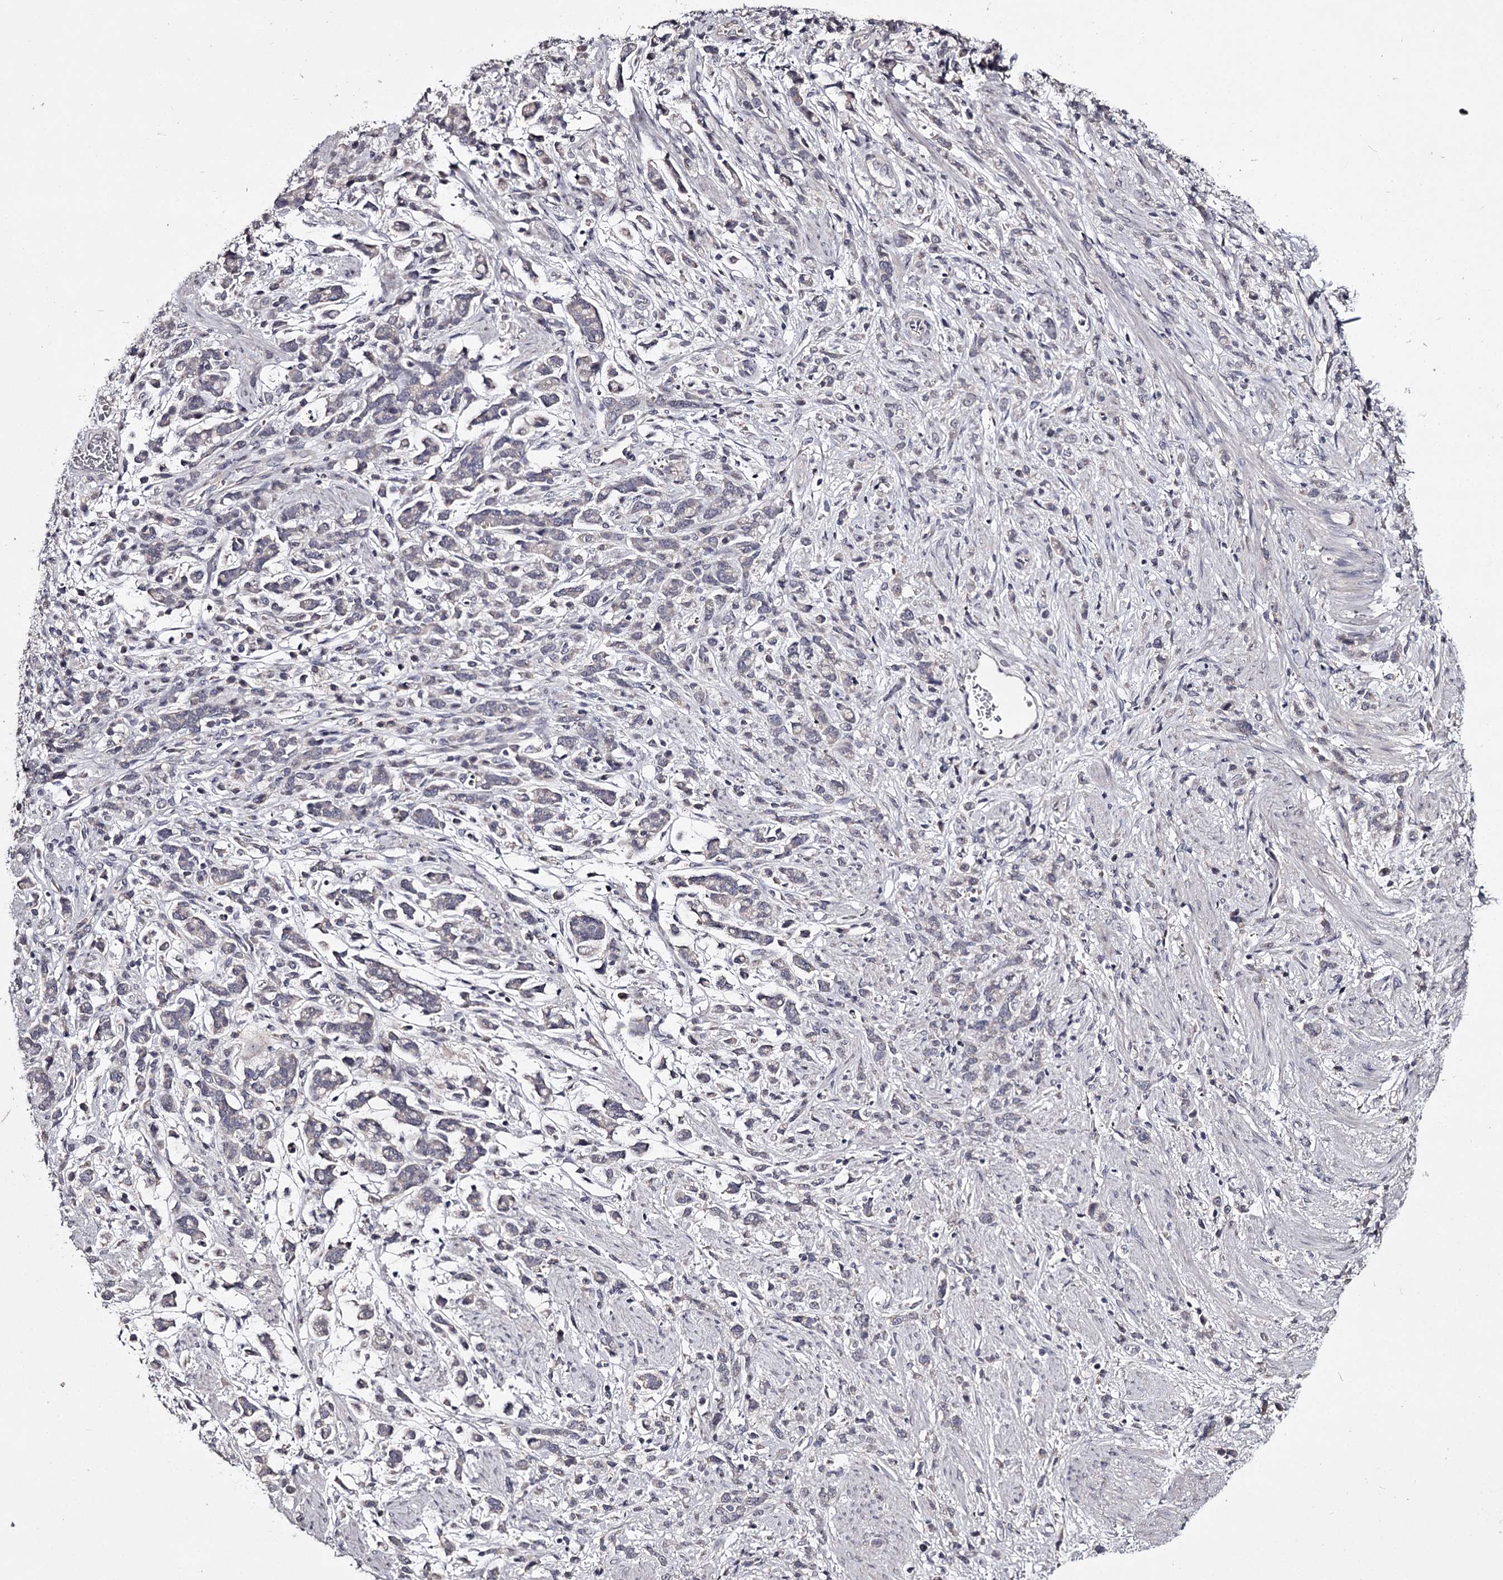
{"staining": {"intensity": "negative", "quantity": "none", "location": "none"}, "tissue": "stomach cancer", "cell_type": "Tumor cells", "image_type": "cancer", "snomed": [{"axis": "morphology", "description": "Adenocarcinoma, NOS"}, {"axis": "topography", "description": "Stomach"}], "caption": "Immunohistochemical staining of human stomach cancer reveals no significant expression in tumor cells.", "gene": "PRM2", "patient": {"sex": "female", "age": 60}}